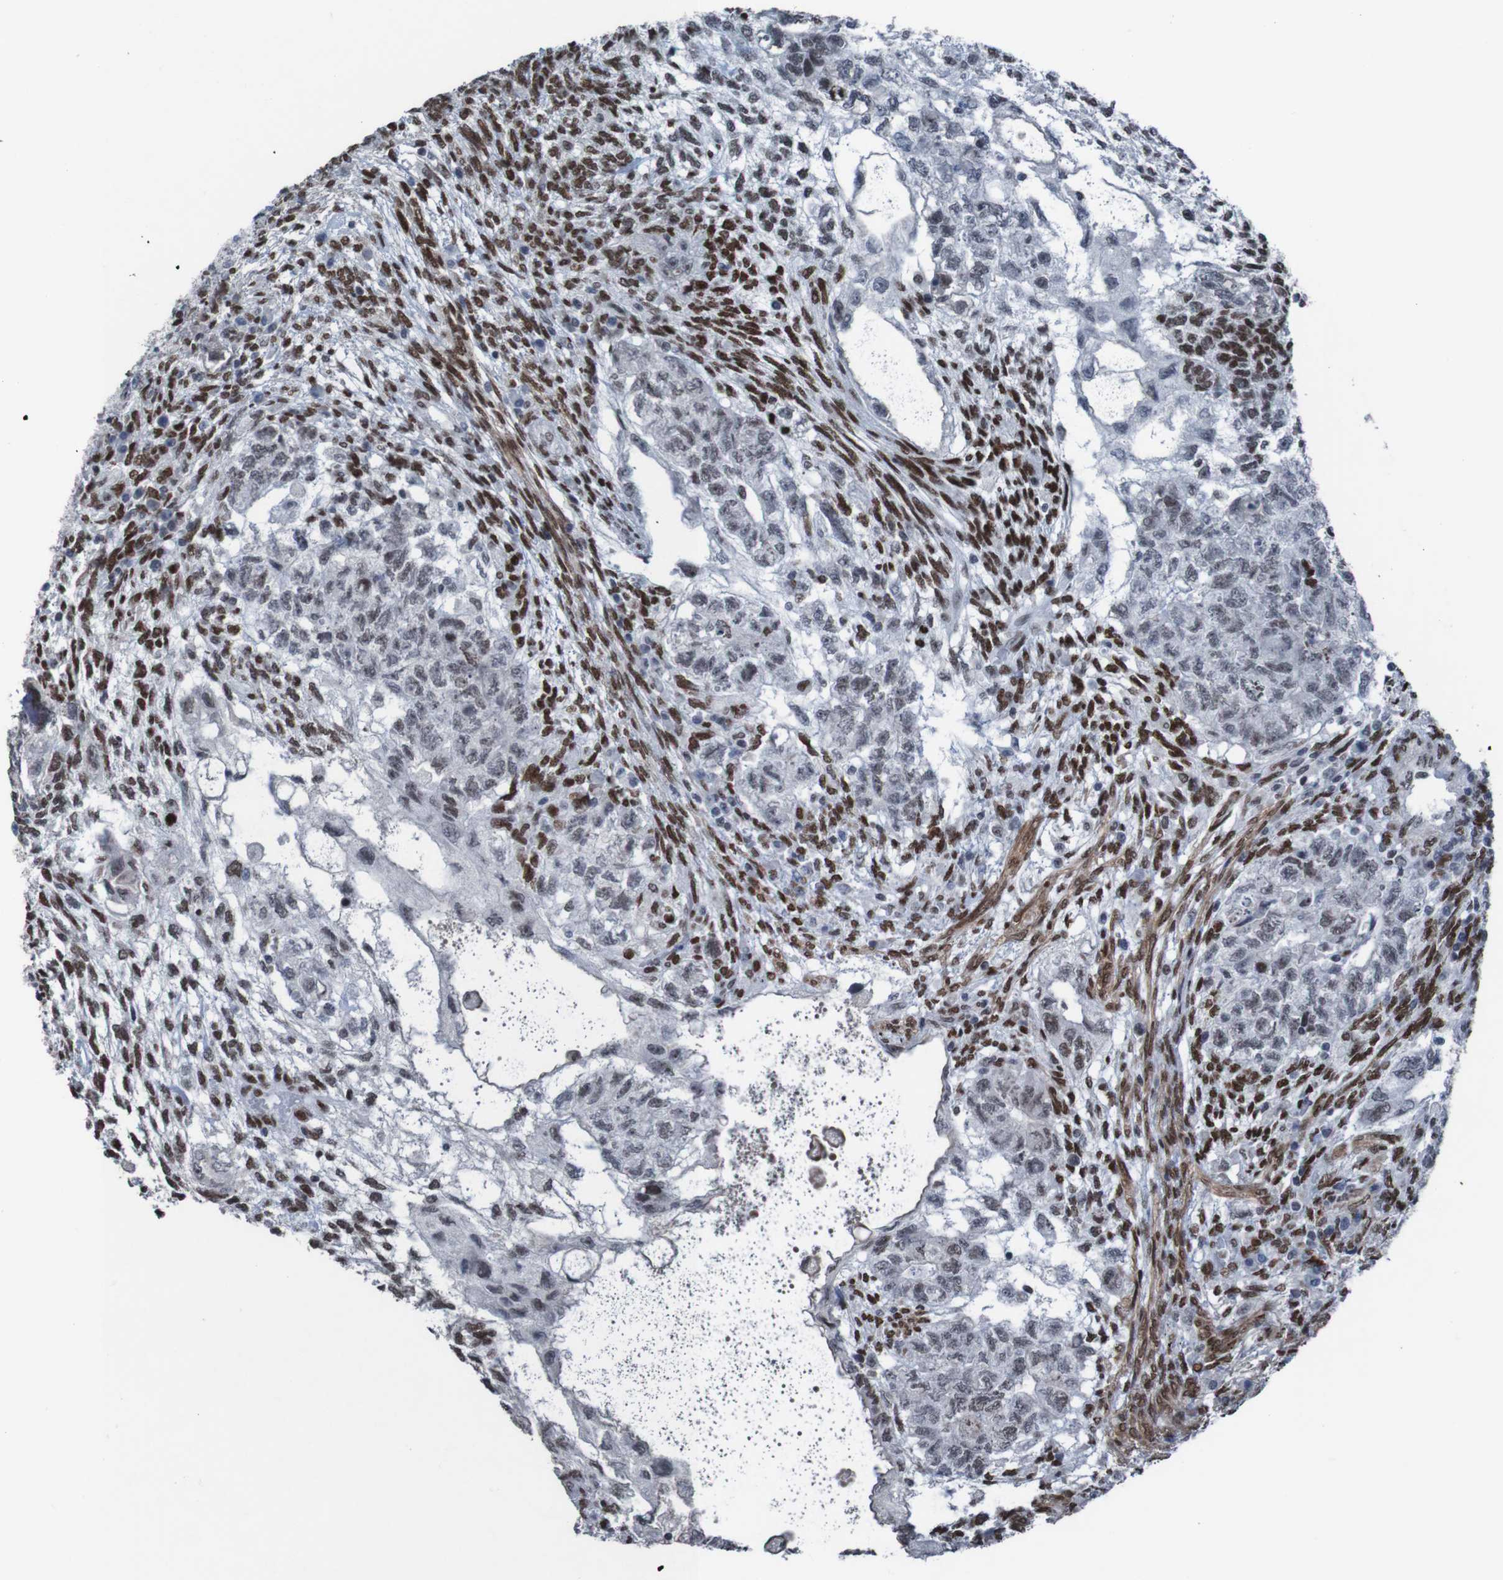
{"staining": {"intensity": "moderate", "quantity": "<25%", "location": "nuclear"}, "tissue": "testis cancer", "cell_type": "Tumor cells", "image_type": "cancer", "snomed": [{"axis": "morphology", "description": "Normal tissue, NOS"}, {"axis": "morphology", "description": "Carcinoma, Embryonal, NOS"}, {"axis": "topography", "description": "Testis"}], "caption": "Testis cancer stained with immunohistochemistry demonstrates moderate nuclear positivity in about <25% of tumor cells.", "gene": "PHF2", "patient": {"sex": "male", "age": 36}}